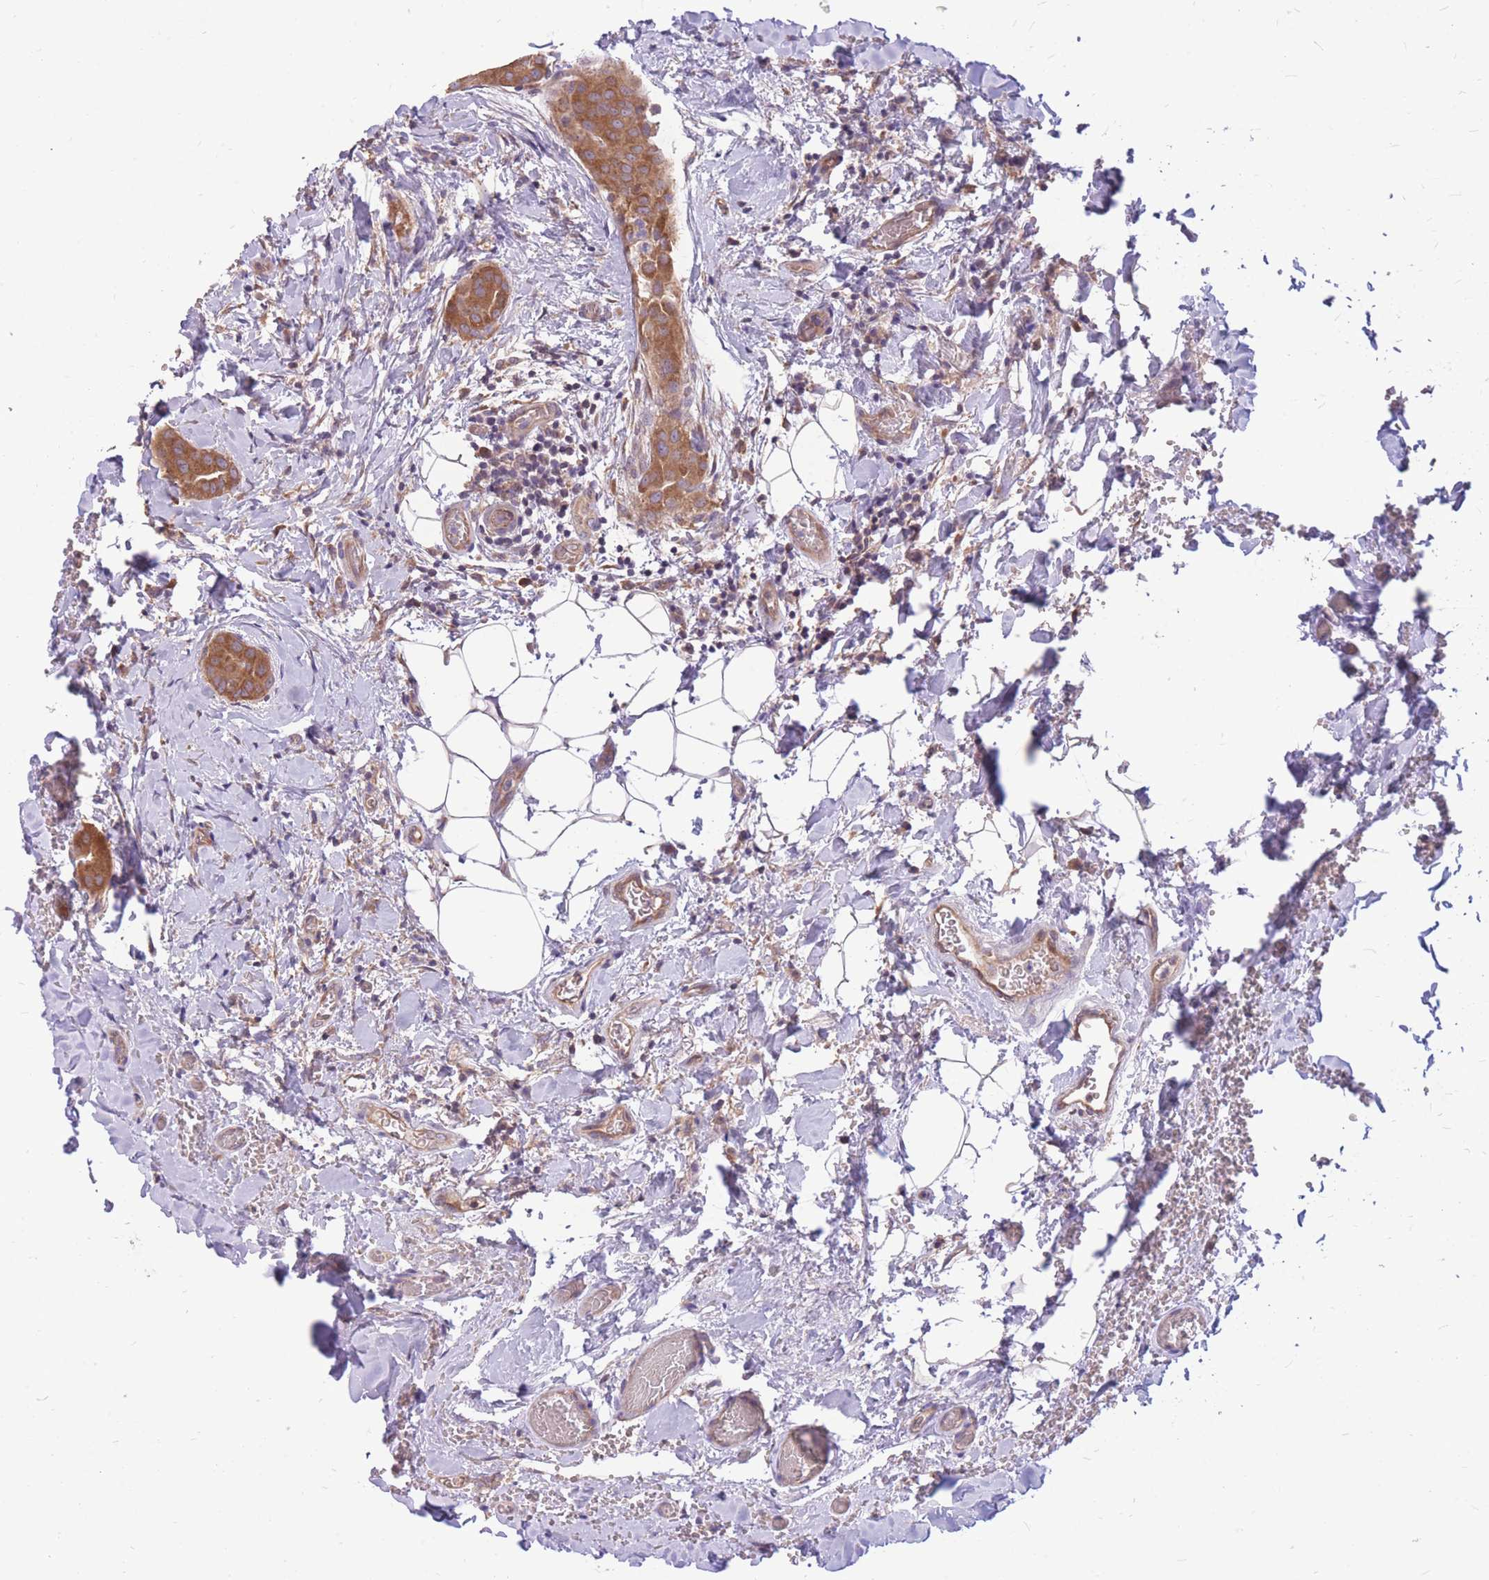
{"staining": {"intensity": "moderate", "quantity": ">75%", "location": "cytoplasmic/membranous"}, "tissue": "thyroid cancer", "cell_type": "Tumor cells", "image_type": "cancer", "snomed": [{"axis": "morphology", "description": "Papillary adenocarcinoma, NOS"}, {"axis": "topography", "description": "Thyroid gland"}], "caption": "An immunohistochemistry (IHC) histopathology image of tumor tissue is shown. Protein staining in brown labels moderate cytoplasmic/membranous positivity in thyroid cancer (papillary adenocarcinoma) within tumor cells.", "gene": "GMNN", "patient": {"sex": "male", "age": 33}}